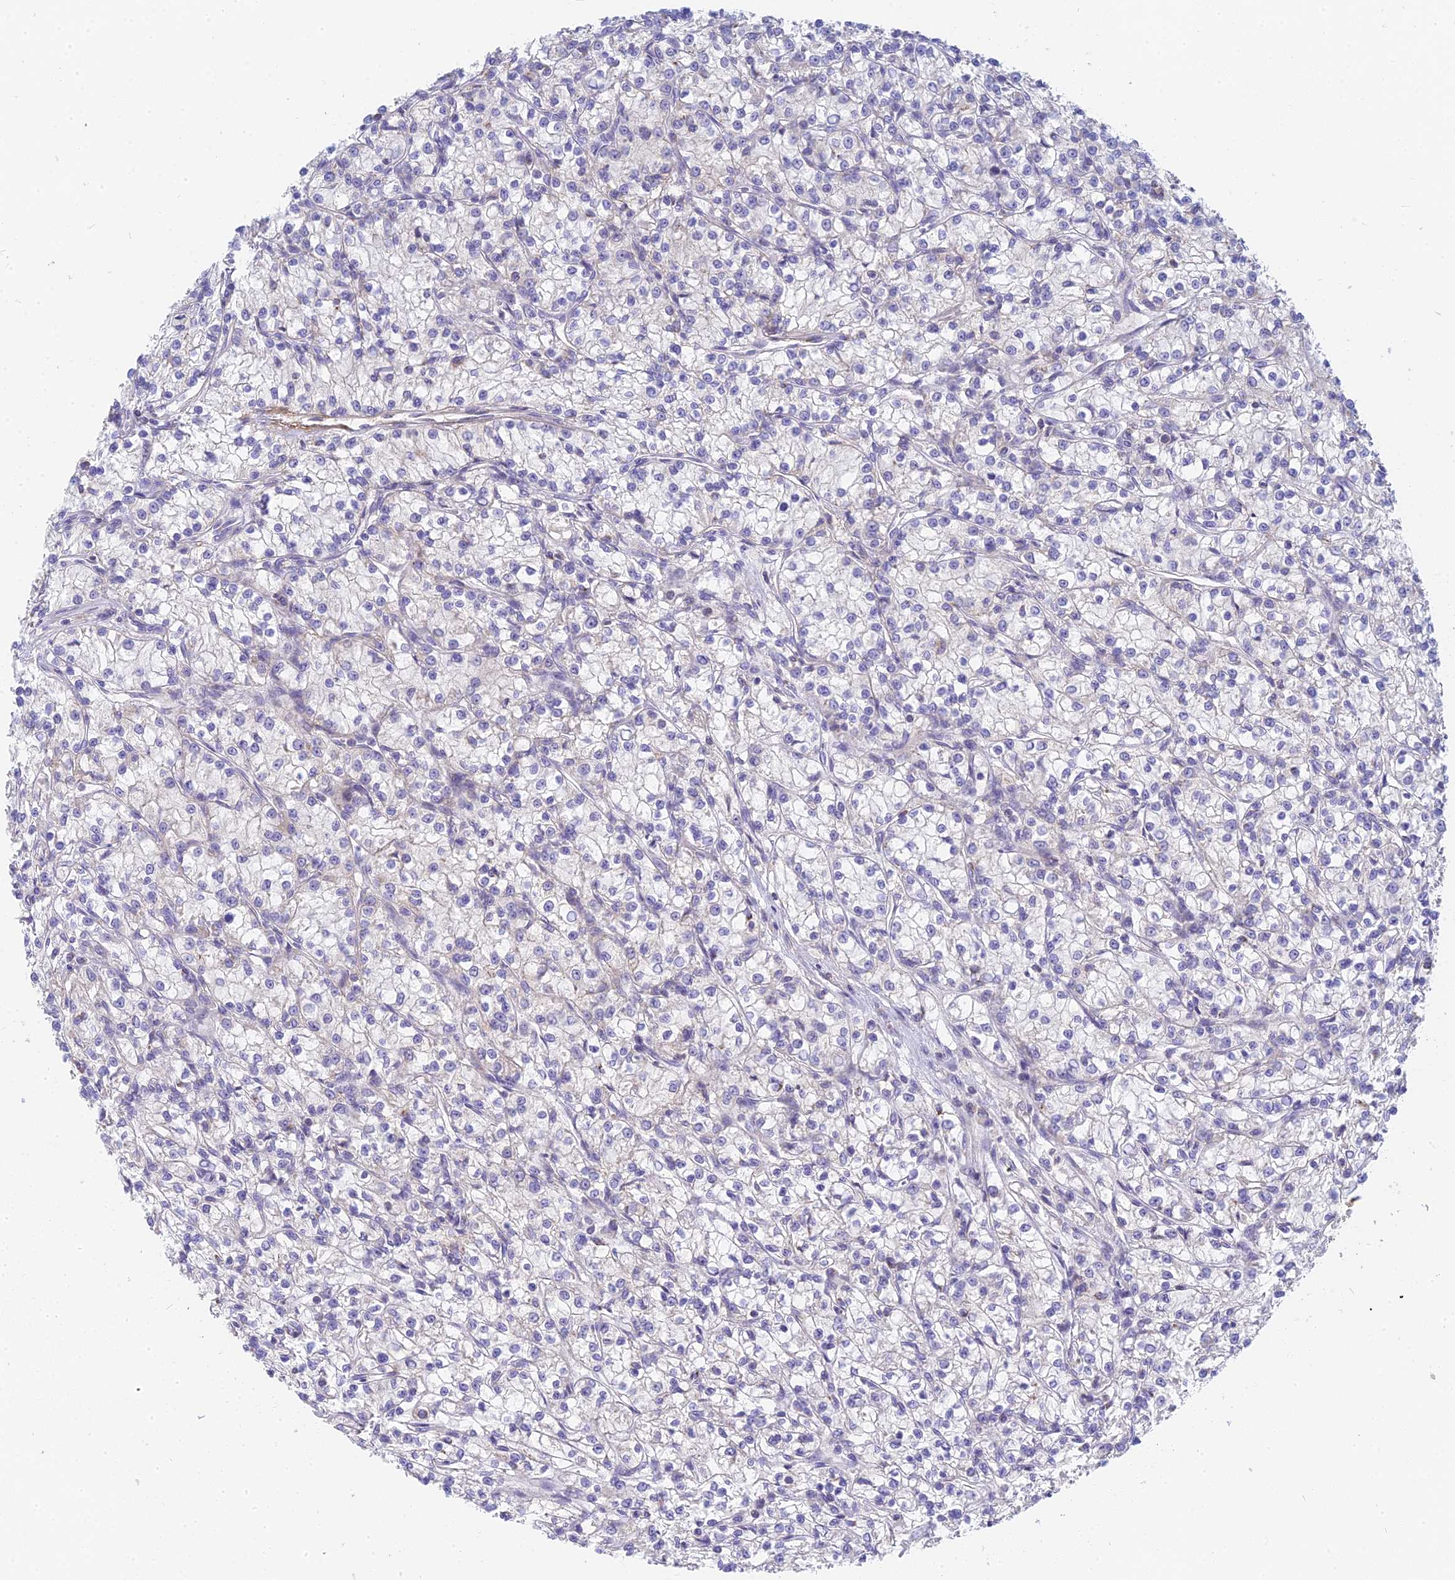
{"staining": {"intensity": "negative", "quantity": "none", "location": "none"}, "tissue": "renal cancer", "cell_type": "Tumor cells", "image_type": "cancer", "snomed": [{"axis": "morphology", "description": "Adenocarcinoma, NOS"}, {"axis": "topography", "description": "Kidney"}], "caption": "High magnification brightfield microscopy of renal cancer stained with DAB (3,3'-diaminobenzidine) (brown) and counterstained with hematoxylin (blue): tumor cells show no significant positivity.", "gene": "MRPL15", "patient": {"sex": "female", "age": 59}}